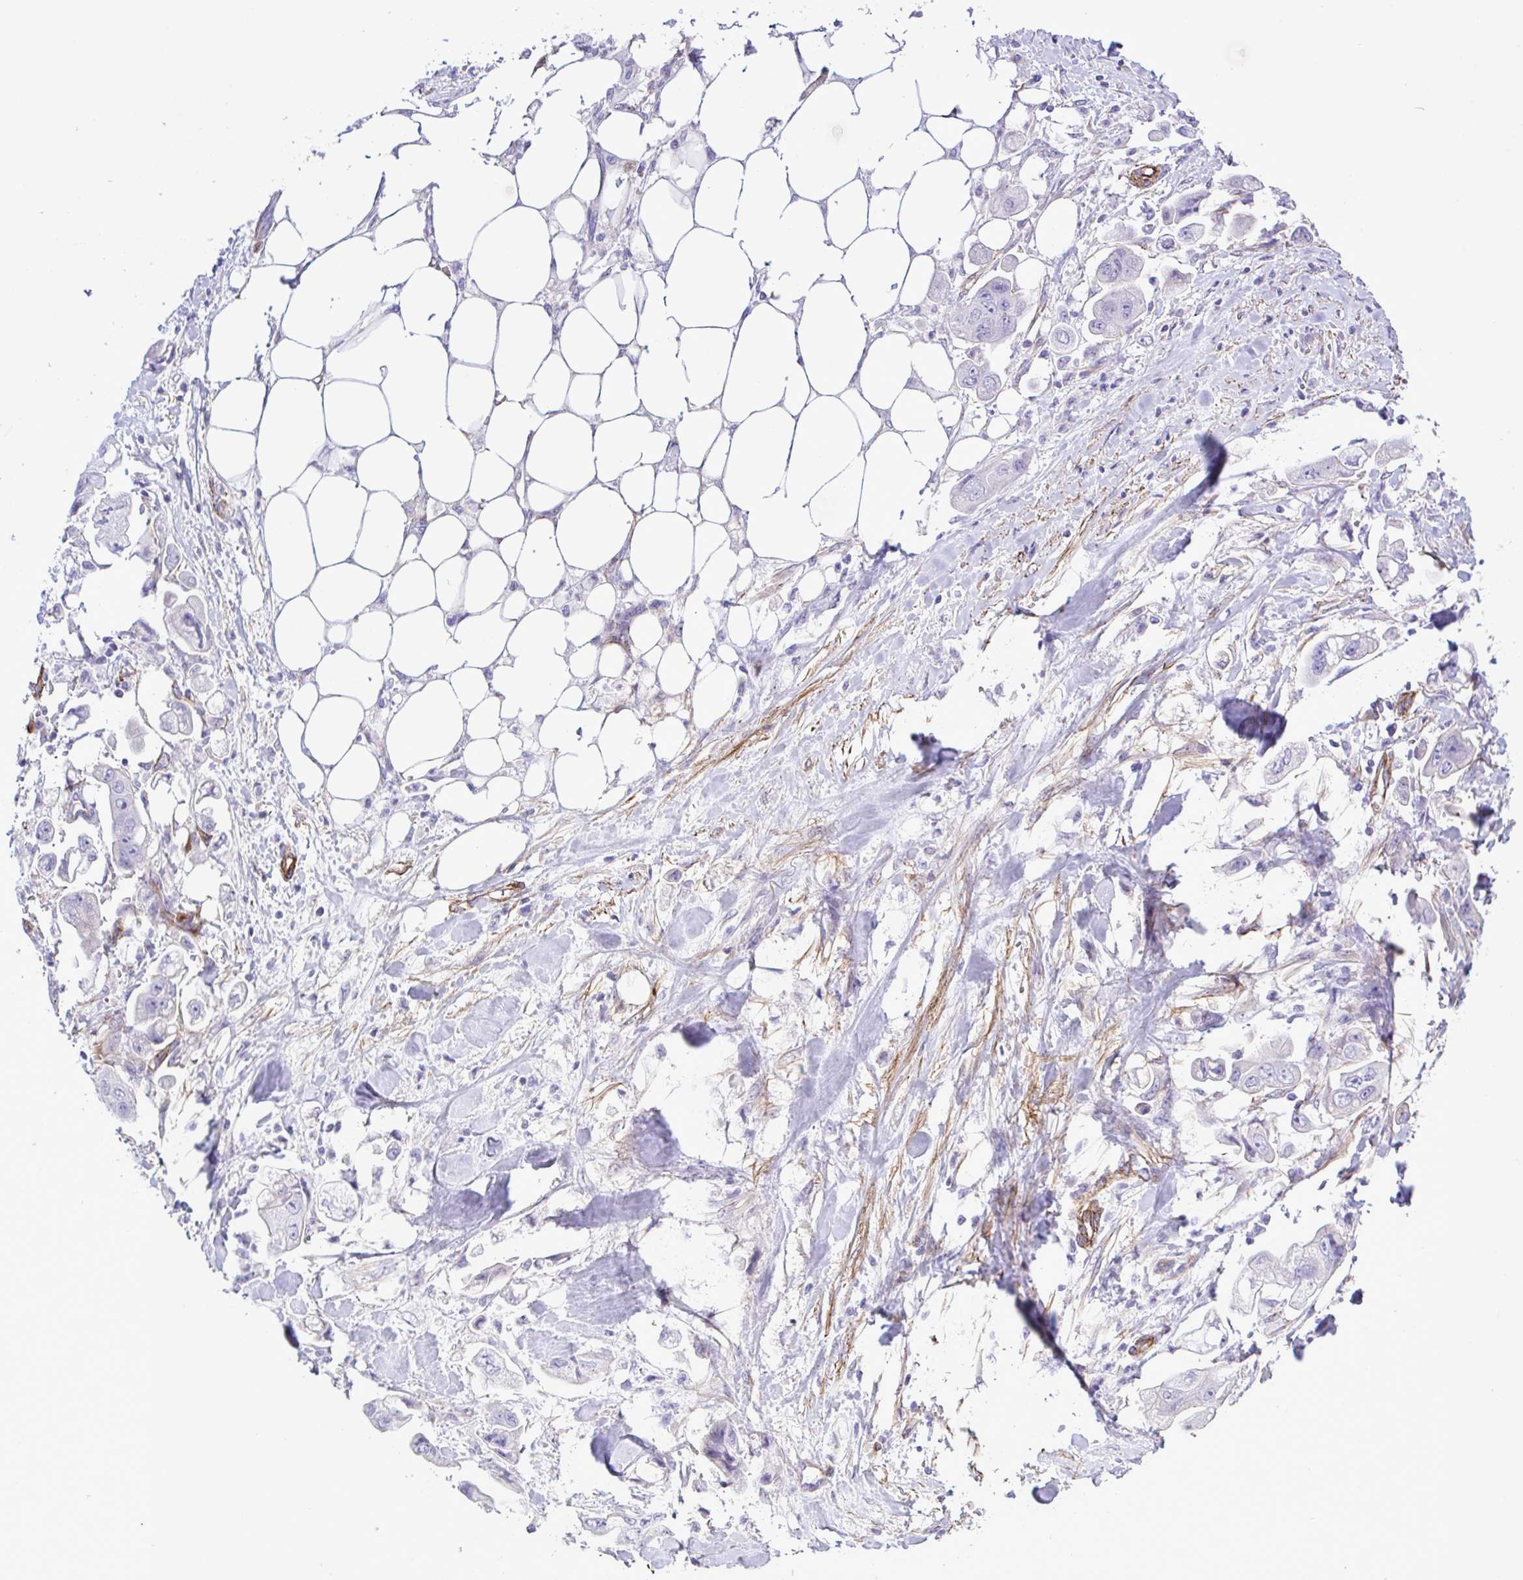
{"staining": {"intensity": "negative", "quantity": "none", "location": "none"}, "tissue": "stomach cancer", "cell_type": "Tumor cells", "image_type": "cancer", "snomed": [{"axis": "morphology", "description": "Adenocarcinoma, NOS"}, {"axis": "topography", "description": "Stomach"}], "caption": "DAB (3,3'-diaminobenzidine) immunohistochemical staining of human stomach cancer demonstrates no significant staining in tumor cells.", "gene": "SYNPO2L", "patient": {"sex": "male", "age": 62}}